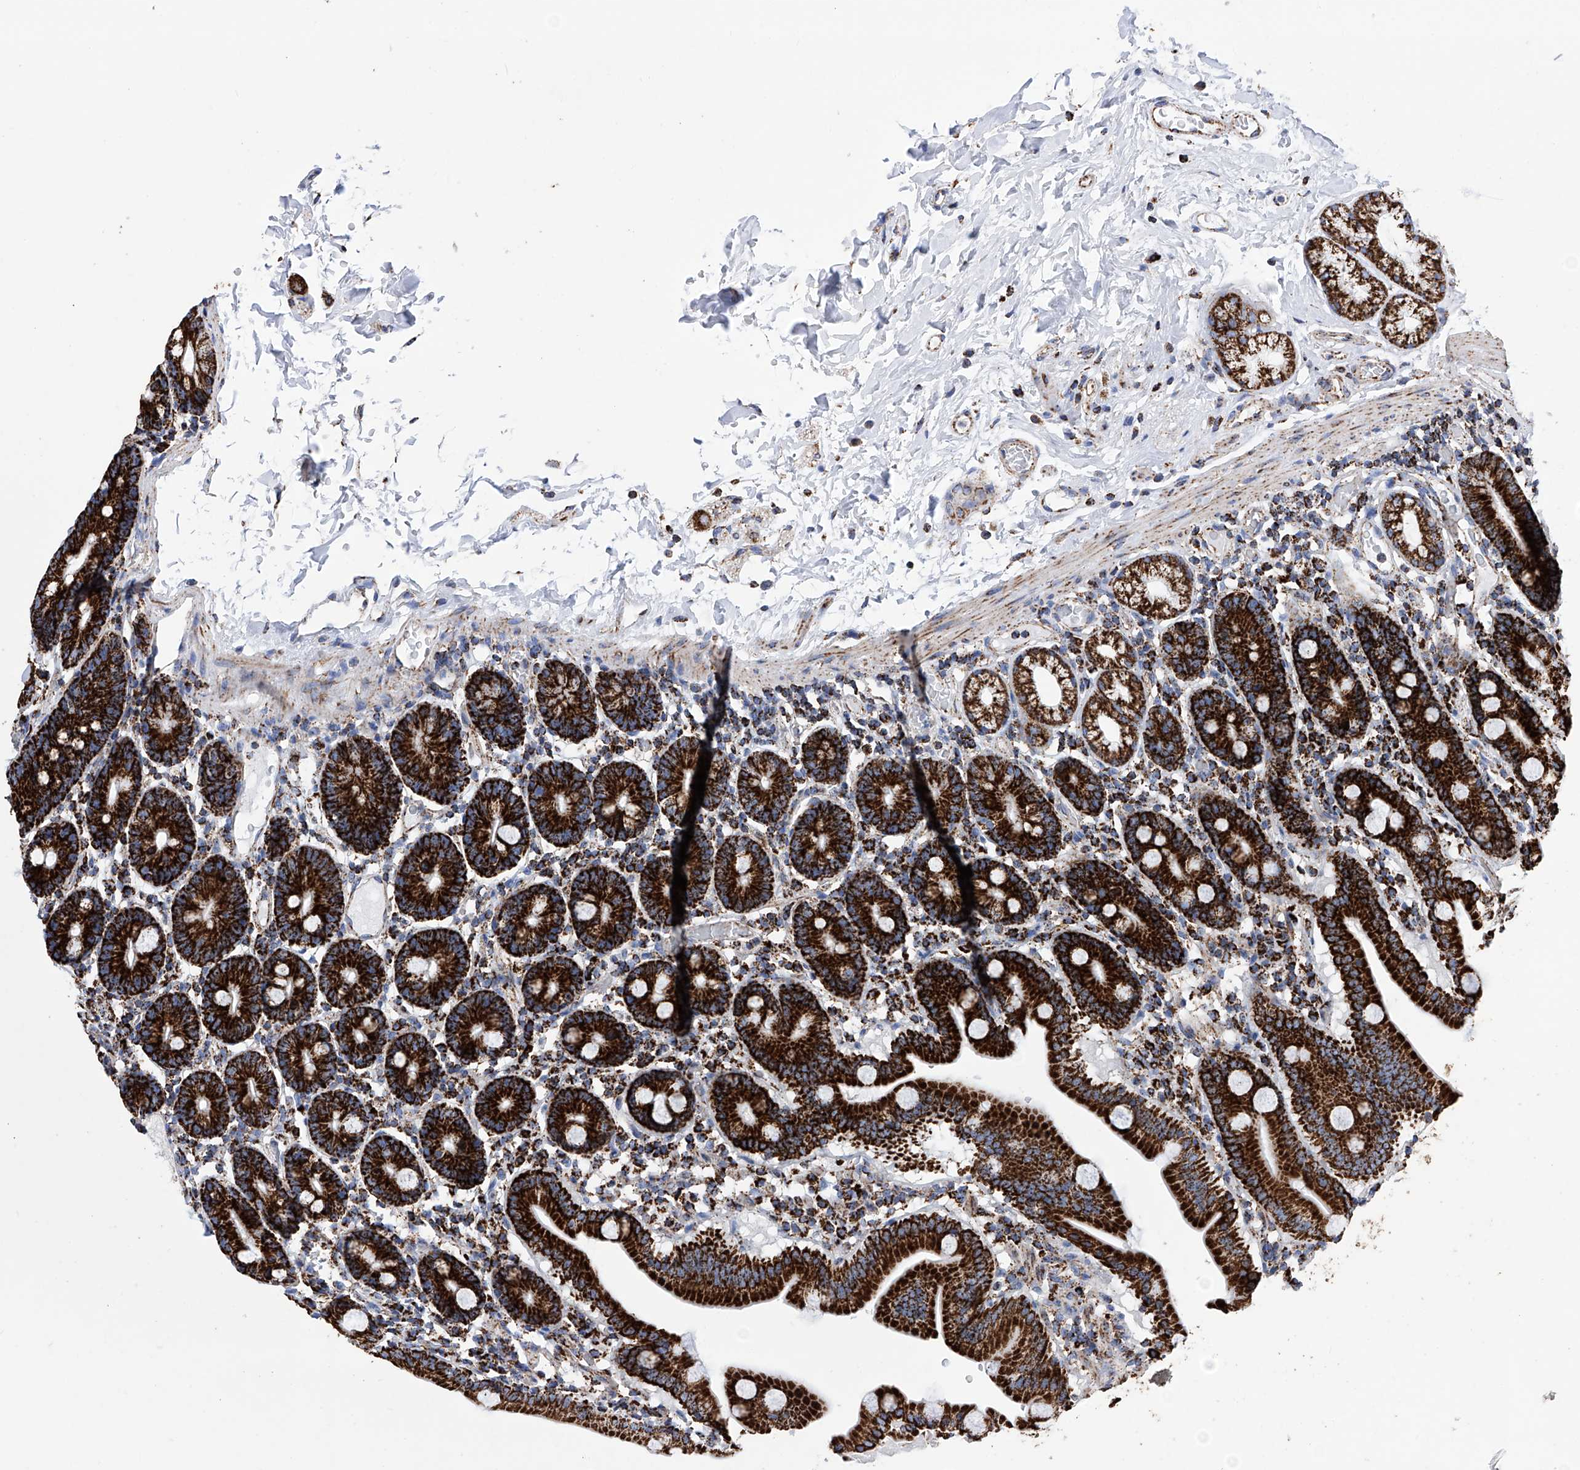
{"staining": {"intensity": "strong", "quantity": ">75%", "location": "cytoplasmic/membranous"}, "tissue": "duodenum", "cell_type": "Glandular cells", "image_type": "normal", "snomed": [{"axis": "morphology", "description": "Normal tissue, NOS"}, {"axis": "topography", "description": "Duodenum"}], "caption": "A high amount of strong cytoplasmic/membranous positivity is seen in about >75% of glandular cells in unremarkable duodenum.", "gene": "ATP5PF", "patient": {"sex": "male", "age": 55}}